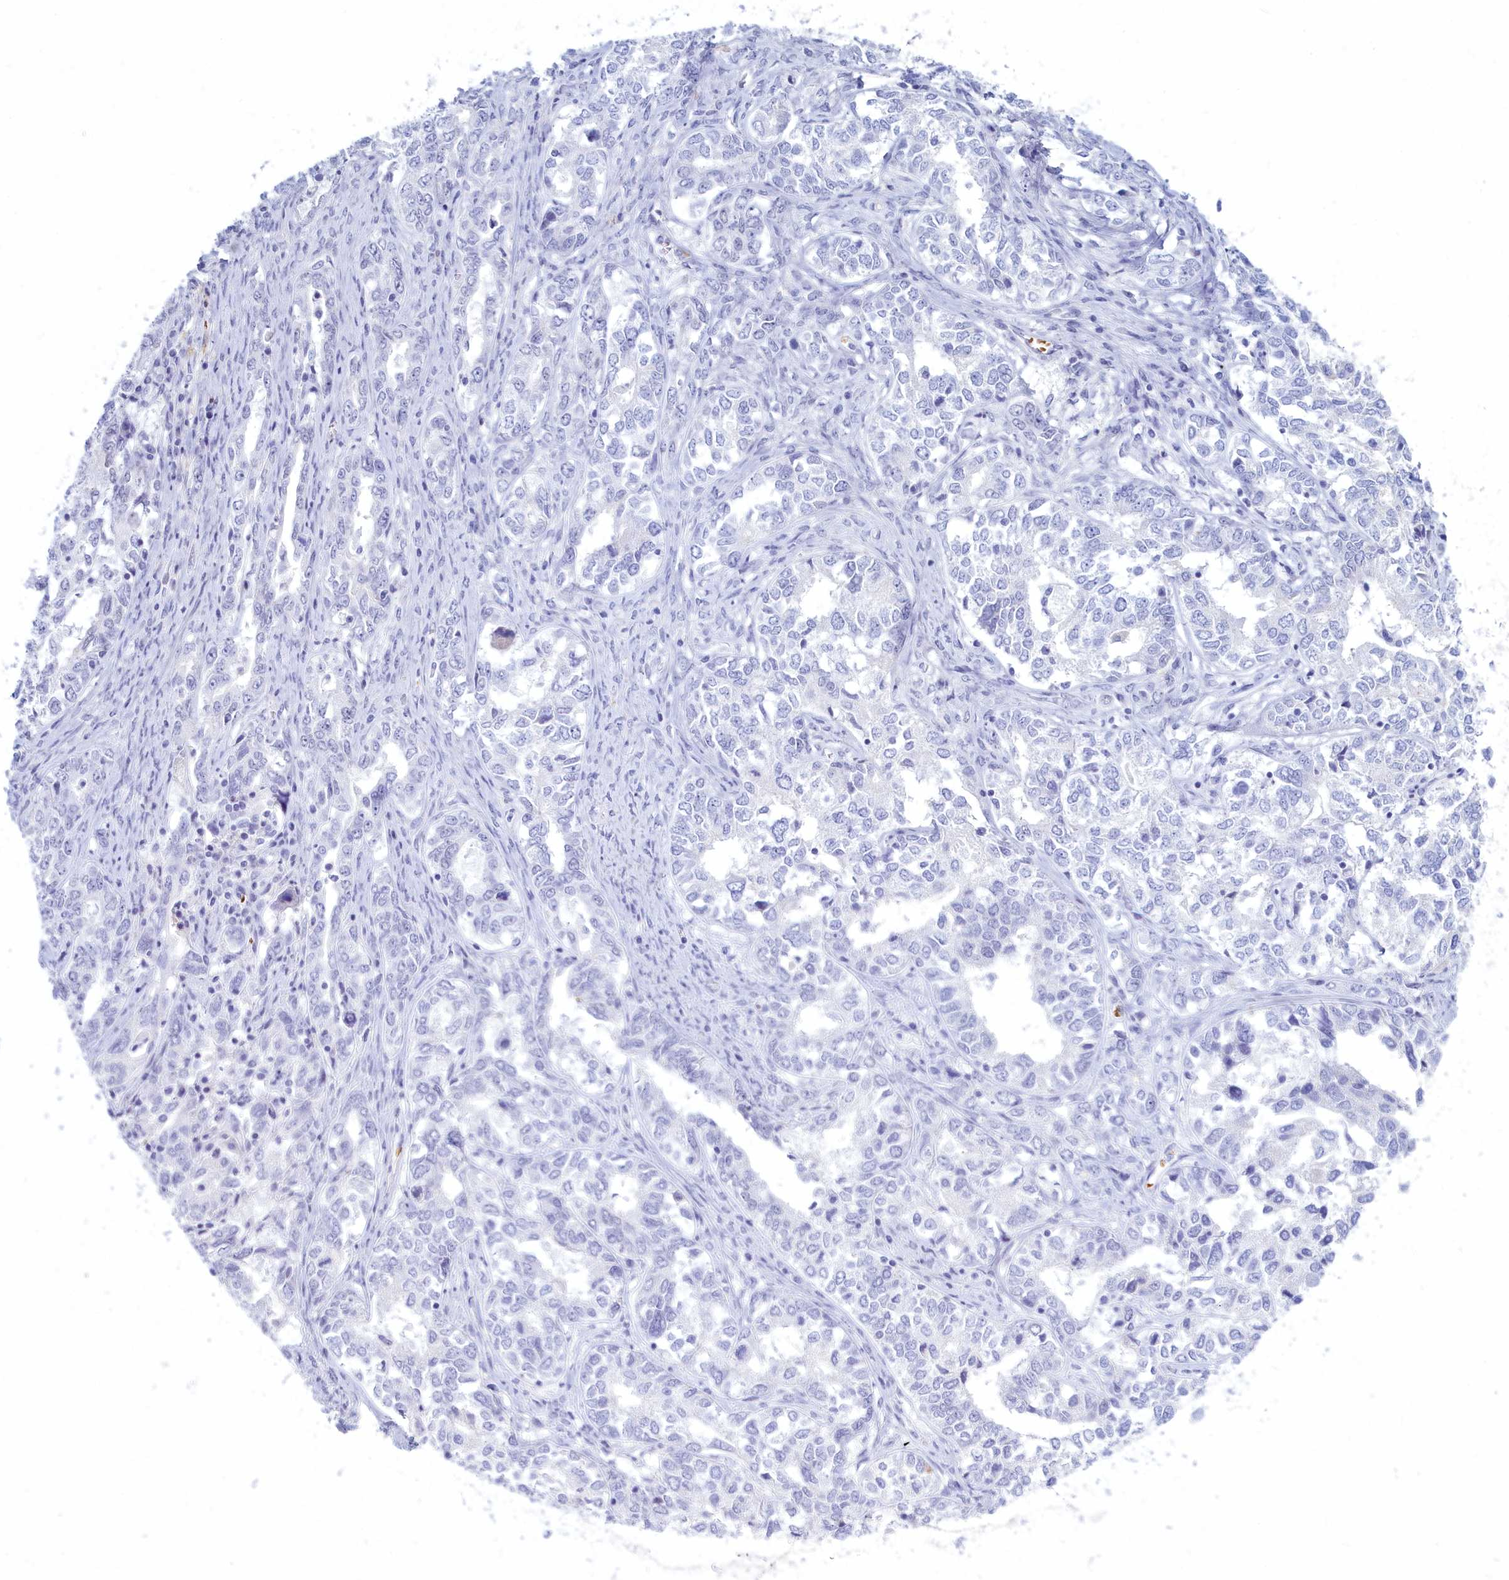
{"staining": {"intensity": "negative", "quantity": "none", "location": "none"}, "tissue": "ovarian cancer", "cell_type": "Tumor cells", "image_type": "cancer", "snomed": [{"axis": "morphology", "description": "Carcinoma, endometroid"}, {"axis": "topography", "description": "Ovary"}], "caption": "Micrograph shows no protein positivity in tumor cells of ovarian cancer tissue. (IHC, brightfield microscopy, high magnification).", "gene": "GAPDHS", "patient": {"sex": "female", "age": 62}}